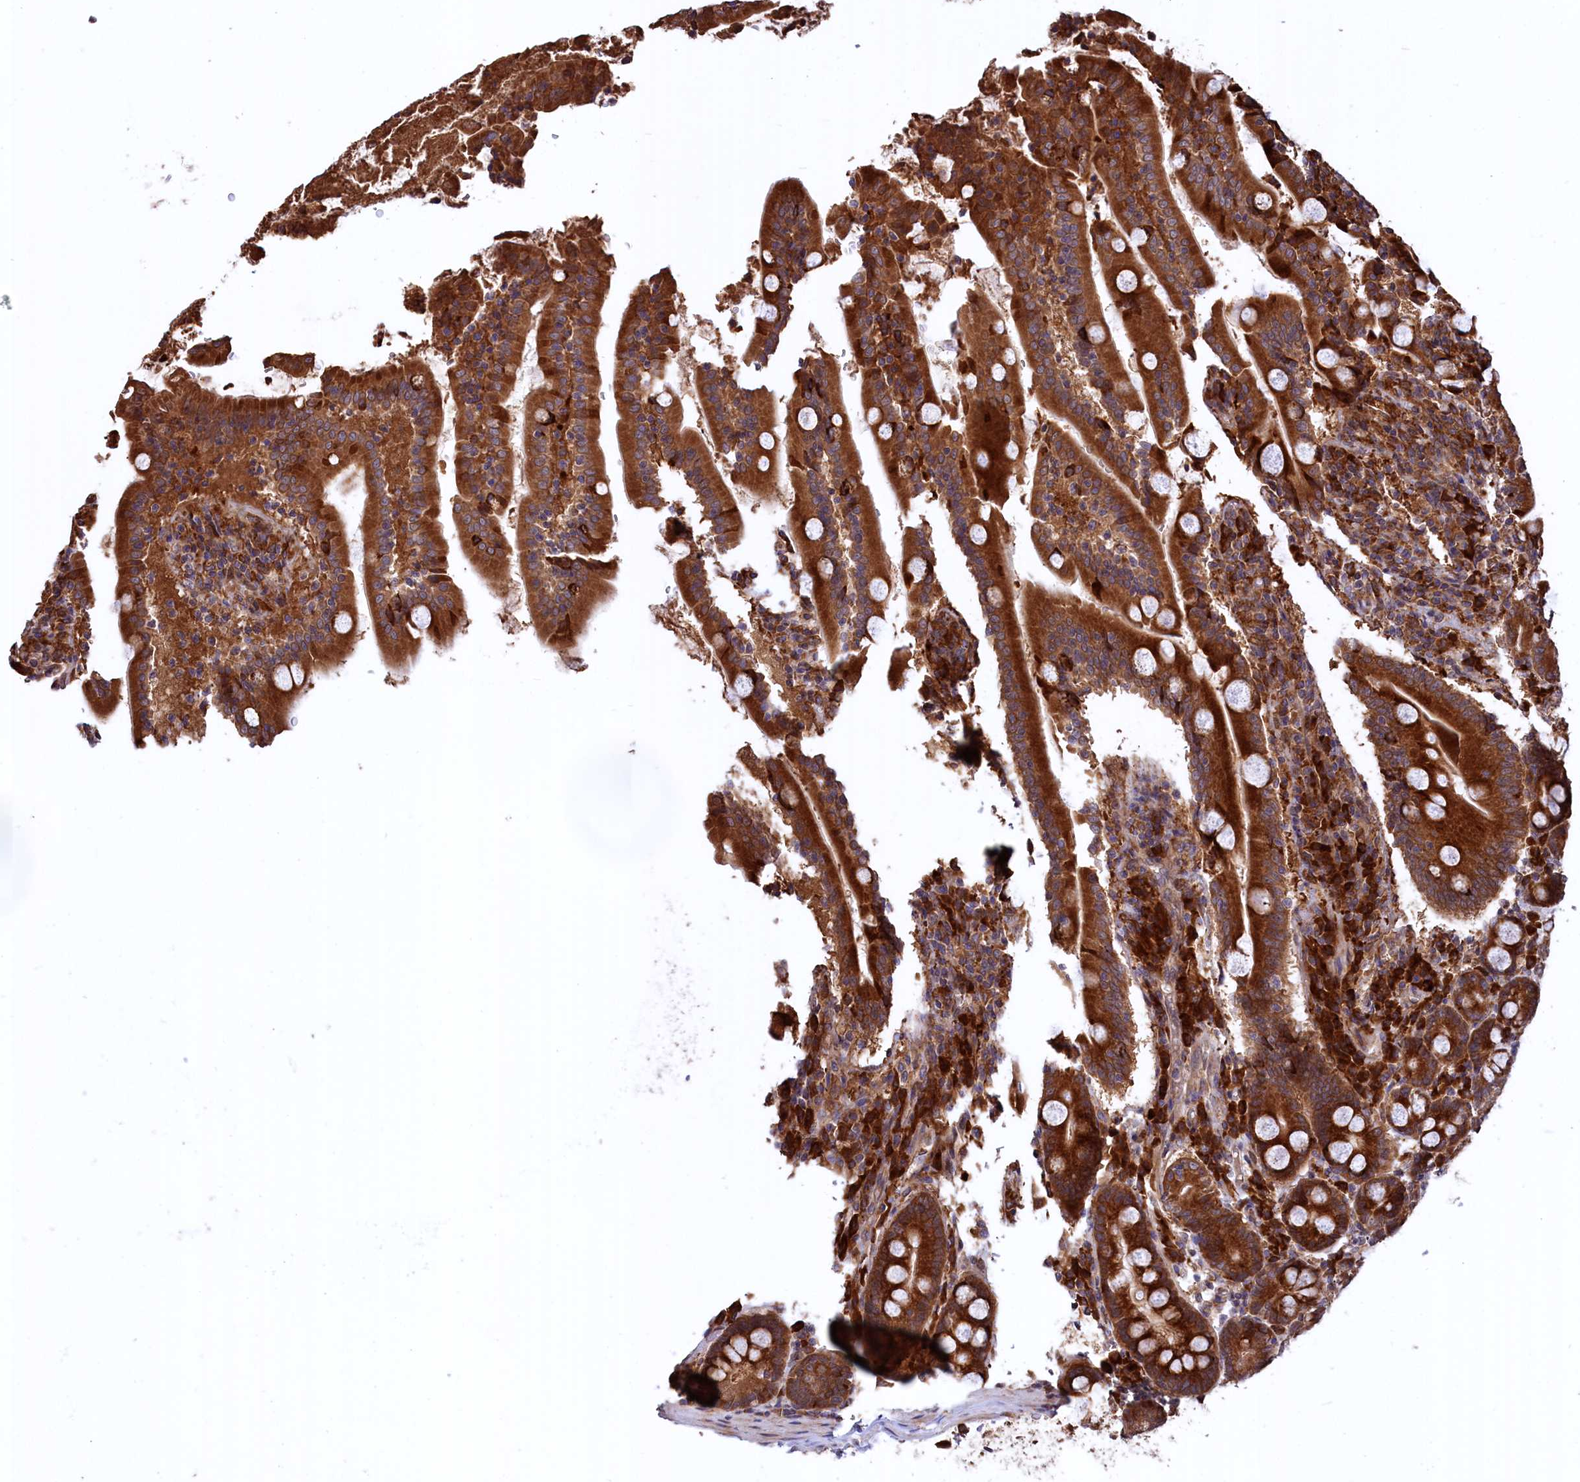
{"staining": {"intensity": "strong", "quantity": ">75%", "location": "cytoplasmic/membranous"}, "tissue": "duodenum", "cell_type": "Glandular cells", "image_type": "normal", "snomed": [{"axis": "morphology", "description": "Normal tissue, NOS"}, {"axis": "topography", "description": "Duodenum"}], "caption": "An immunohistochemistry (IHC) histopathology image of benign tissue is shown. Protein staining in brown shows strong cytoplasmic/membranous positivity in duodenum within glandular cells. The protein of interest is stained brown, and the nuclei are stained in blue (DAB IHC with brightfield microscopy, high magnification).", "gene": "PLA2G4C", "patient": {"sex": "male", "age": 35}}